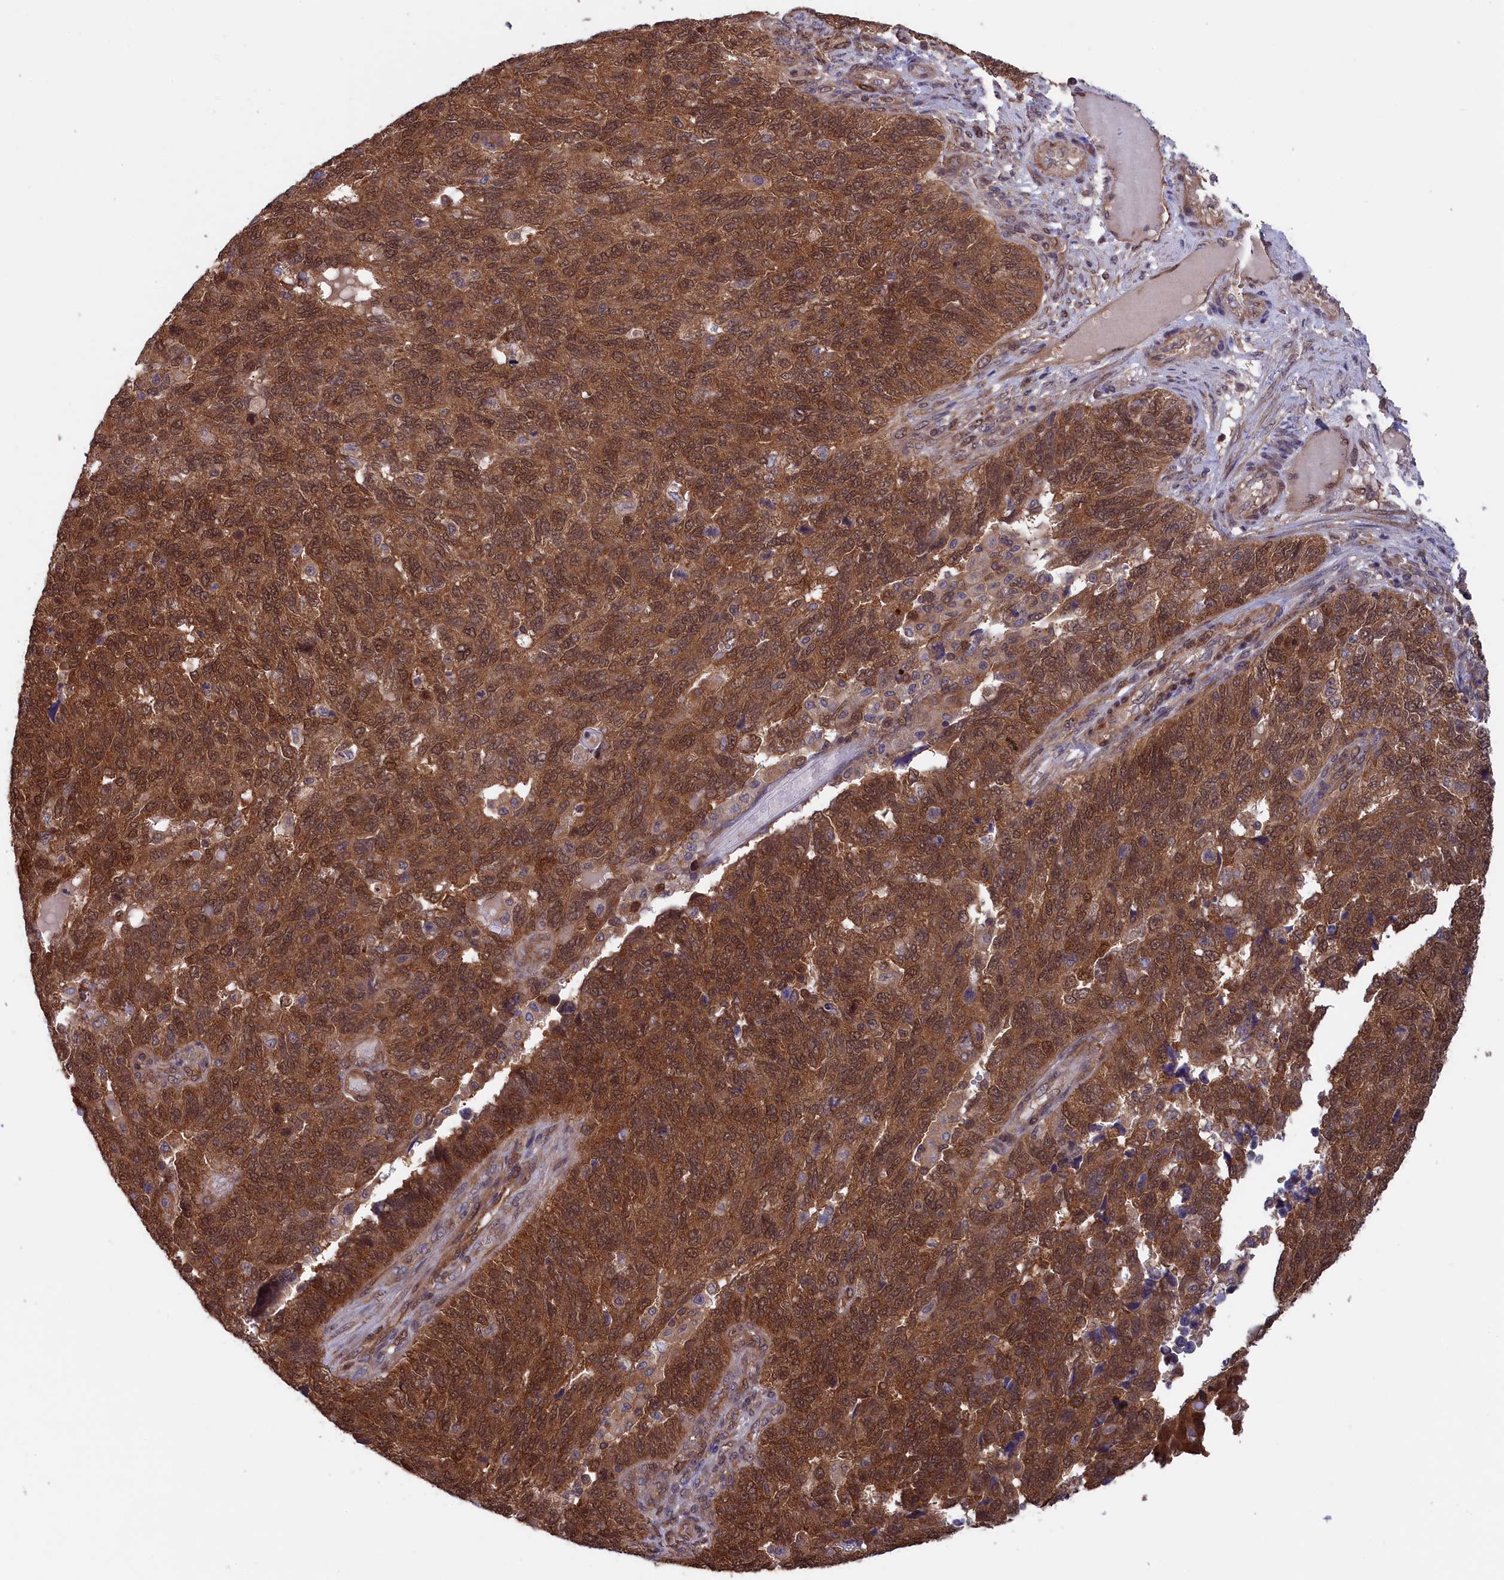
{"staining": {"intensity": "strong", "quantity": ">75%", "location": "cytoplasmic/membranous,nuclear"}, "tissue": "endometrial cancer", "cell_type": "Tumor cells", "image_type": "cancer", "snomed": [{"axis": "morphology", "description": "Adenocarcinoma, NOS"}, {"axis": "topography", "description": "Endometrium"}], "caption": "High-magnification brightfield microscopy of endometrial cancer (adenocarcinoma) stained with DAB (brown) and counterstained with hematoxylin (blue). tumor cells exhibit strong cytoplasmic/membranous and nuclear expression is seen in approximately>75% of cells.", "gene": "JPT2", "patient": {"sex": "female", "age": 66}}